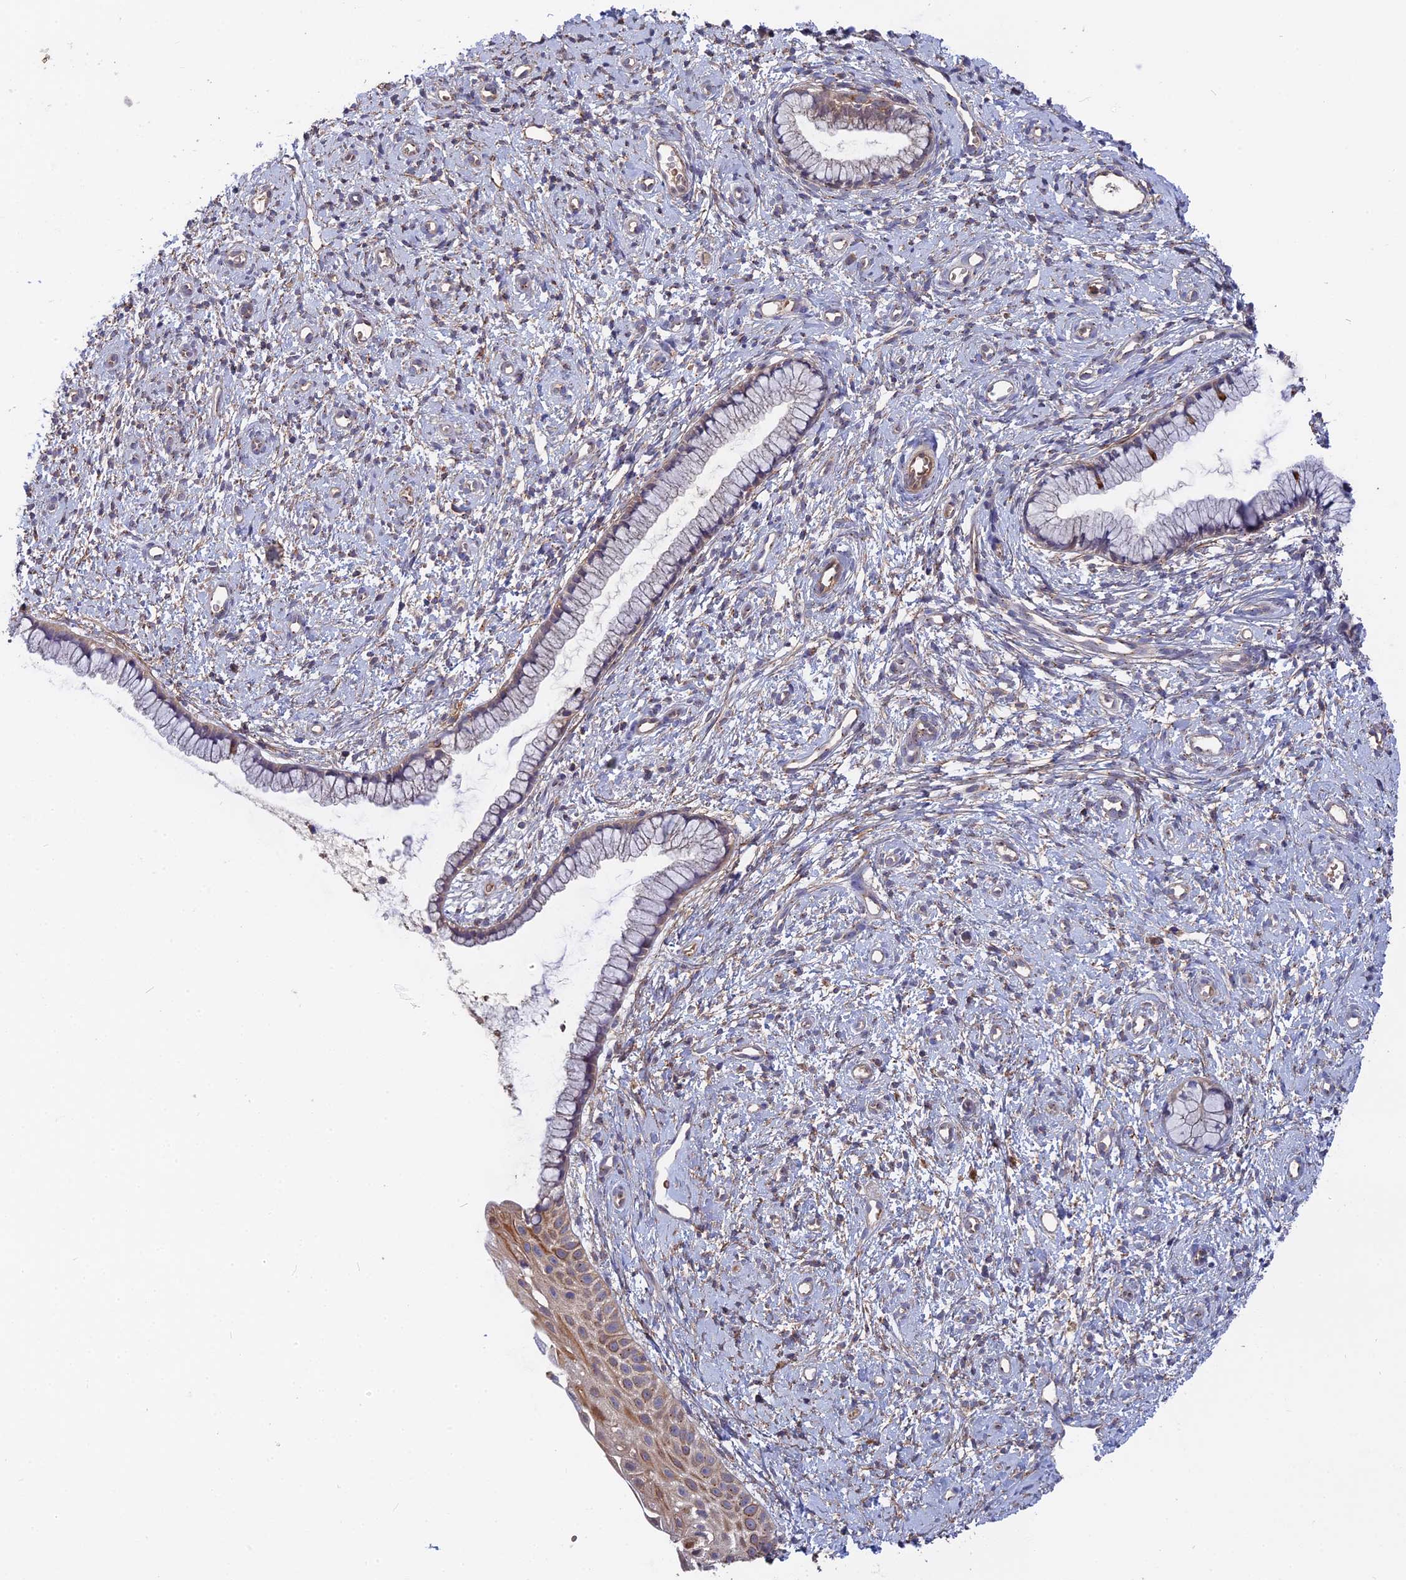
{"staining": {"intensity": "weak", "quantity": "<25%", "location": "cytoplasmic/membranous"}, "tissue": "cervix", "cell_type": "Glandular cells", "image_type": "normal", "snomed": [{"axis": "morphology", "description": "Normal tissue, NOS"}, {"axis": "topography", "description": "Cervix"}], "caption": "Cervix stained for a protein using IHC exhibits no expression glandular cells.", "gene": "RPIA", "patient": {"sex": "female", "age": 57}}